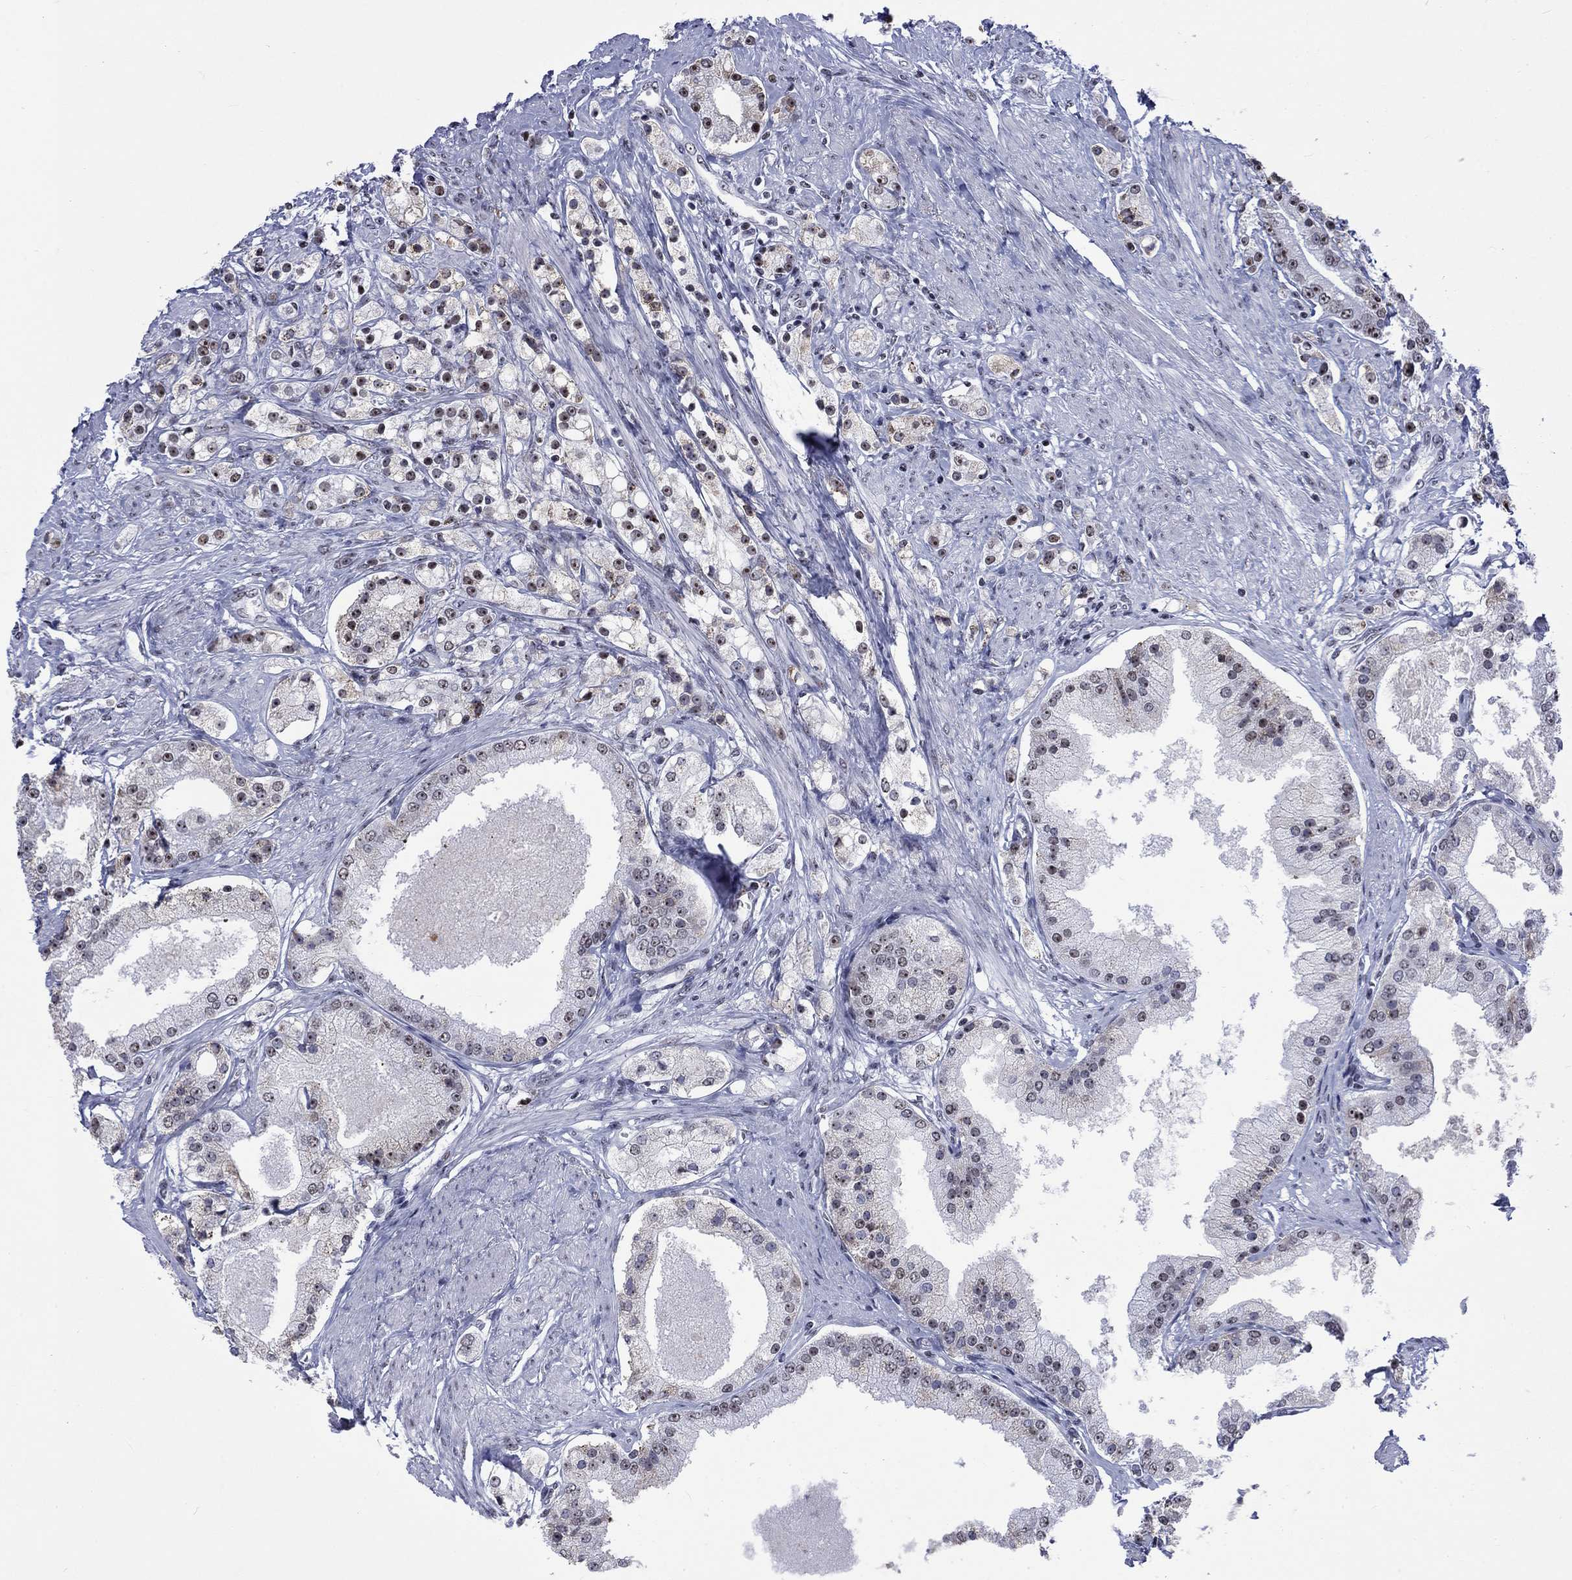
{"staining": {"intensity": "moderate", "quantity": "<25%", "location": "nuclear"}, "tissue": "prostate cancer", "cell_type": "Tumor cells", "image_type": "cancer", "snomed": [{"axis": "morphology", "description": "Adenocarcinoma, NOS"}, {"axis": "topography", "description": "Prostate and seminal vesicle, NOS"}, {"axis": "topography", "description": "Prostate"}], "caption": "DAB immunohistochemical staining of adenocarcinoma (prostate) displays moderate nuclear protein expression in approximately <25% of tumor cells.", "gene": "CSRNP3", "patient": {"sex": "male", "age": 67}}